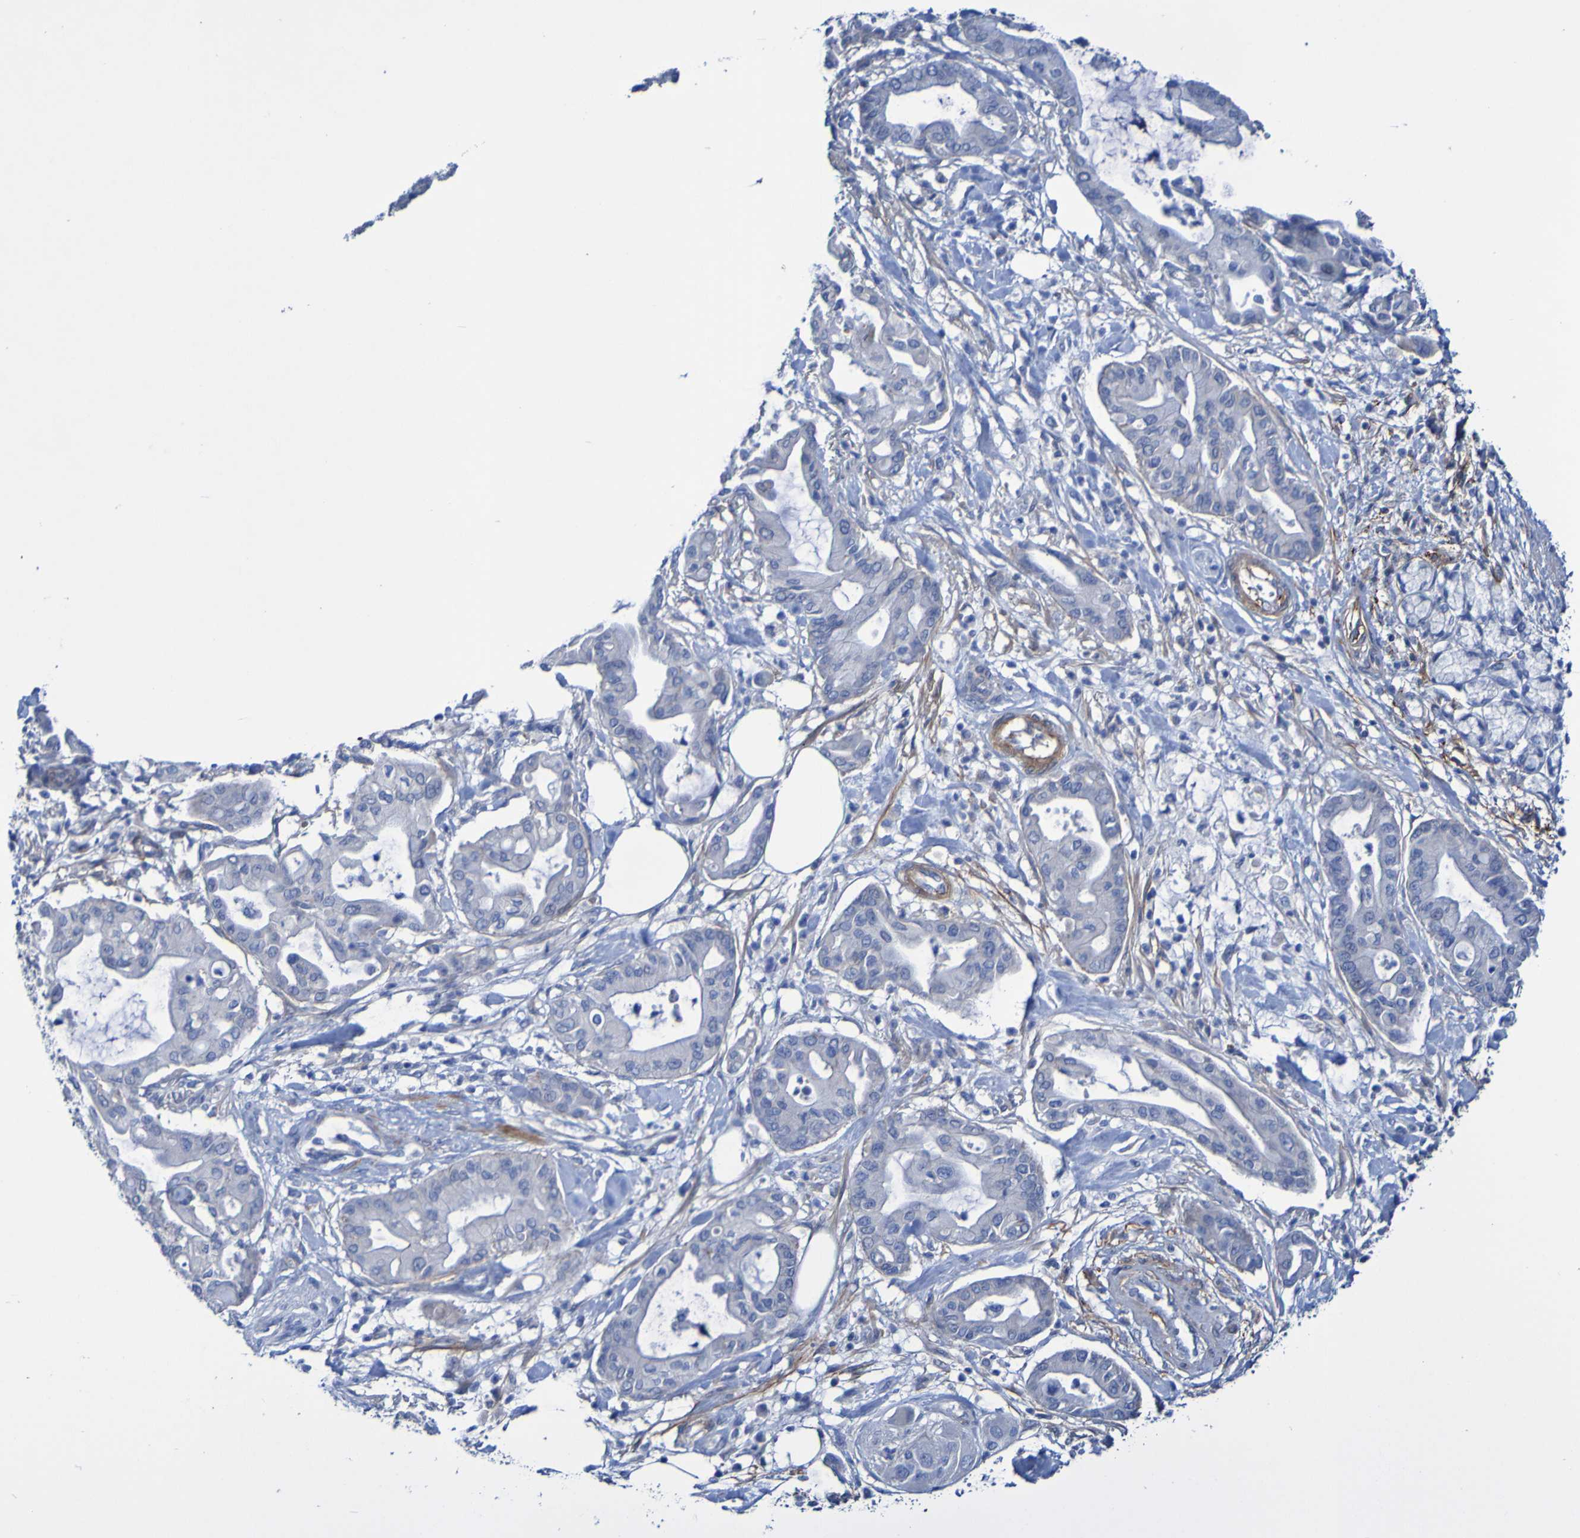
{"staining": {"intensity": "negative", "quantity": "none", "location": "none"}, "tissue": "pancreatic cancer", "cell_type": "Tumor cells", "image_type": "cancer", "snomed": [{"axis": "morphology", "description": "Adenocarcinoma, NOS"}, {"axis": "morphology", "description": "Adenocarcinoma, metastatic, NOS"}, {"axis": "topography", "description": "Lymph node"}, {"axis": "topography", "description": "Pancreas"}, {"axis": "topography", "description": "Duodenum"}], "caption": "Immunohistochemistry (IHC) histopathology image of neoplastic tissue: pancreatic cancer (adenocarcinoma) stained with DAB exhibits no significant protein staining in tumor cells. (Stains: DAB (3,3'-diaminobenzidine) IHC with hematoxylin counter stain, Microscopy: brightfield microscopy at high magnification).", "gene": "LPP", "patient": {"sex": "female", "age": 64}}